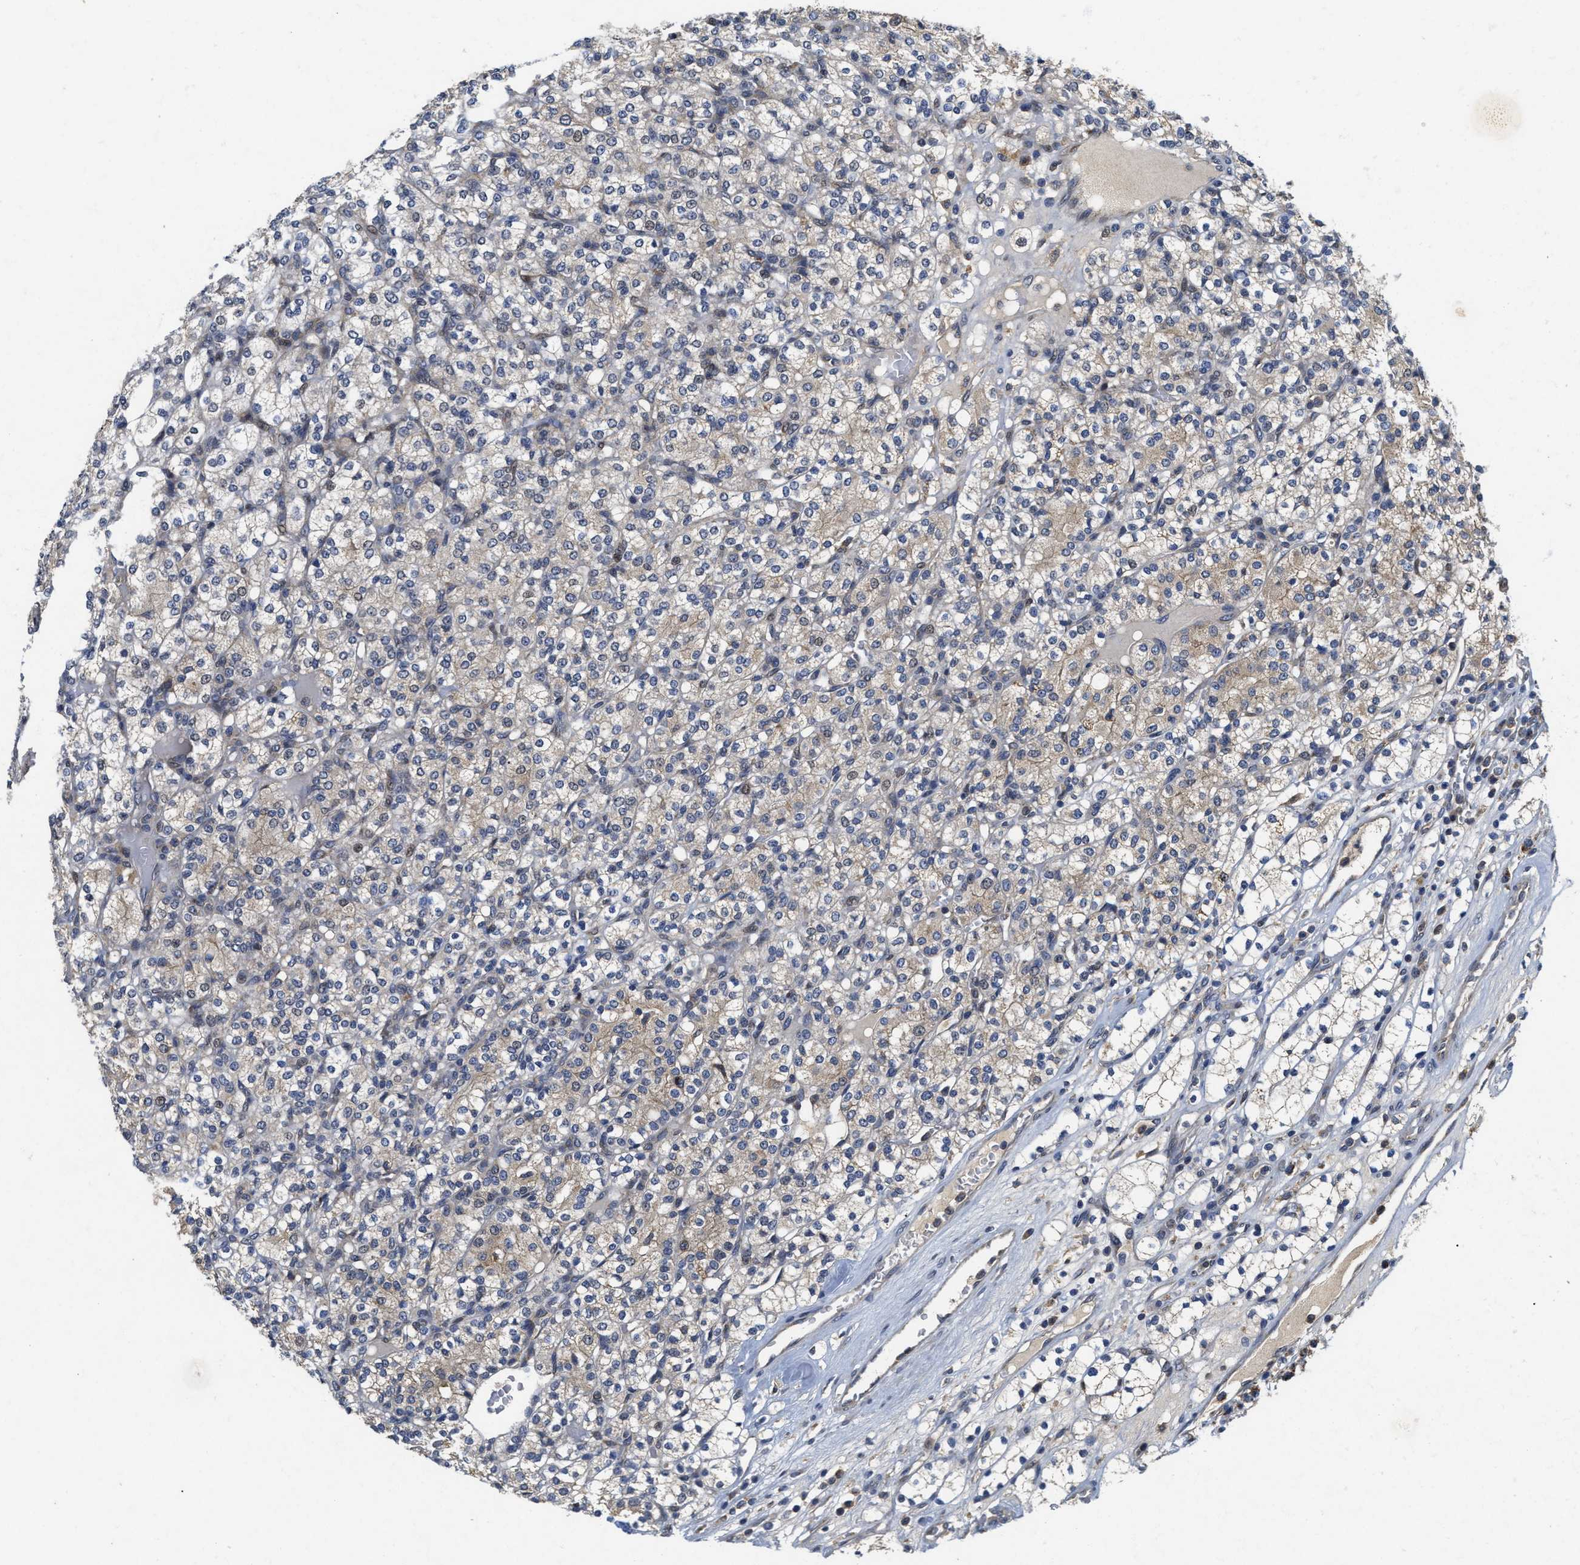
{"staining": {"intensity": "weak", "quantity": "25%-75%", "location": "cytoplasmic/membranous"}, "tissue": "renal cancer", "cell_type": "Tumor cells", "image_type": "cancer", "snomed": [{"axis": "morphology", "description": "Adenocarcinoma, NOS"}, {"axis": "topography", "description": "Kidney"}], "caption": "Immunohistochemical staining of renal cancer (adenocarcinoma) displays low levels of weak cytoplasmic/membranous expression in about 25%-75% of tumor cells. Using DAB (3,3'-diaminobenzidine) (brown) and hematoxylin (blue) stains, captured at high magnification using brightfield microscopy.", "gene": "SCYL2", "patient": {"sex": "male", "age": 77}}